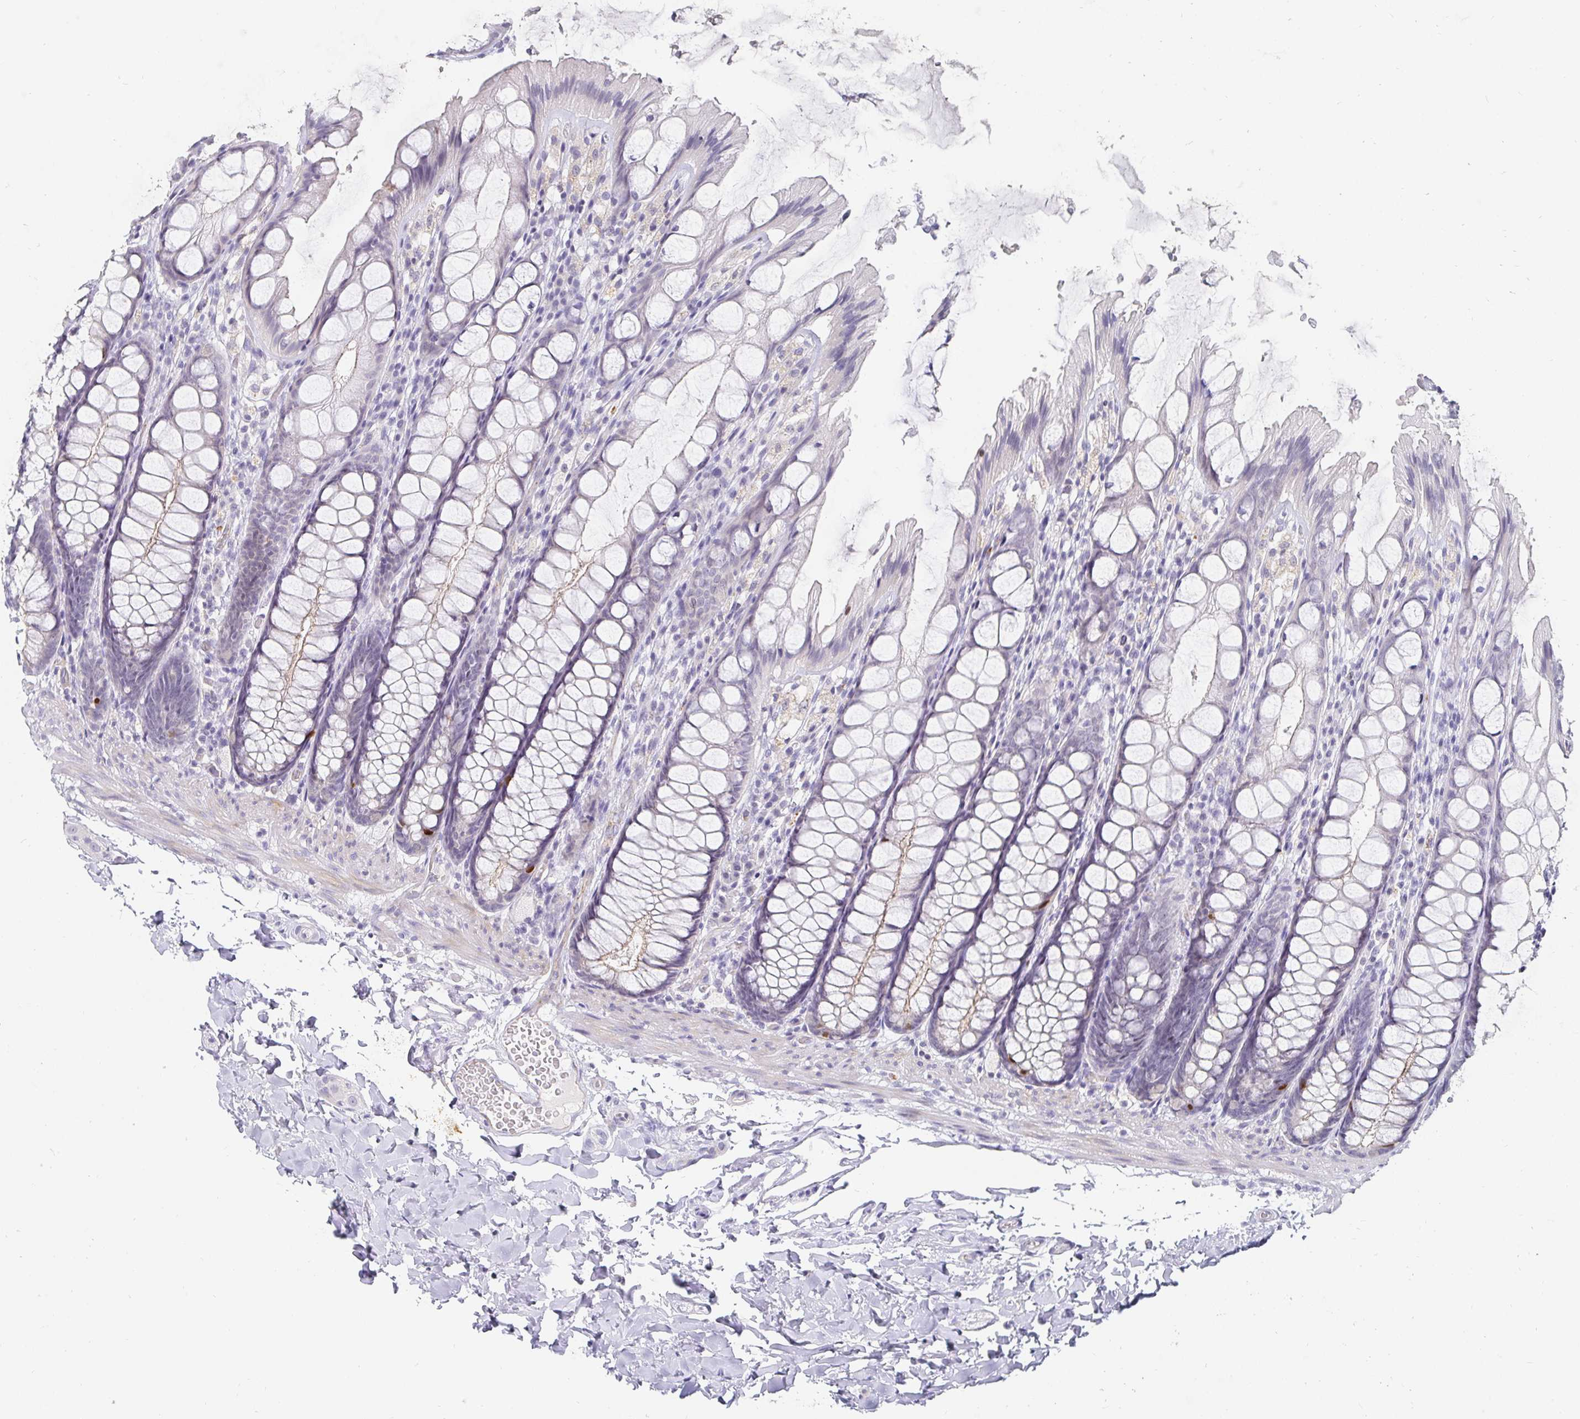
{"staining": {"intensity": "negative", "quantity": "none", "location": "none"}, "tissue": "colon", "cell_type": "Endothelial cells", "image_type": "normal", "snomed": [{"axis": "morphology", "description": "Normal tissue, NOS"}, {"axis": "topography", "description": "Colon"}], "caption": "Colon stained for a protein using immunohistochemistry (IHC) demonstrates no expression endothelial cells.", "gene": "PDX1", "patient": {"sex": "male", "age": 47}}